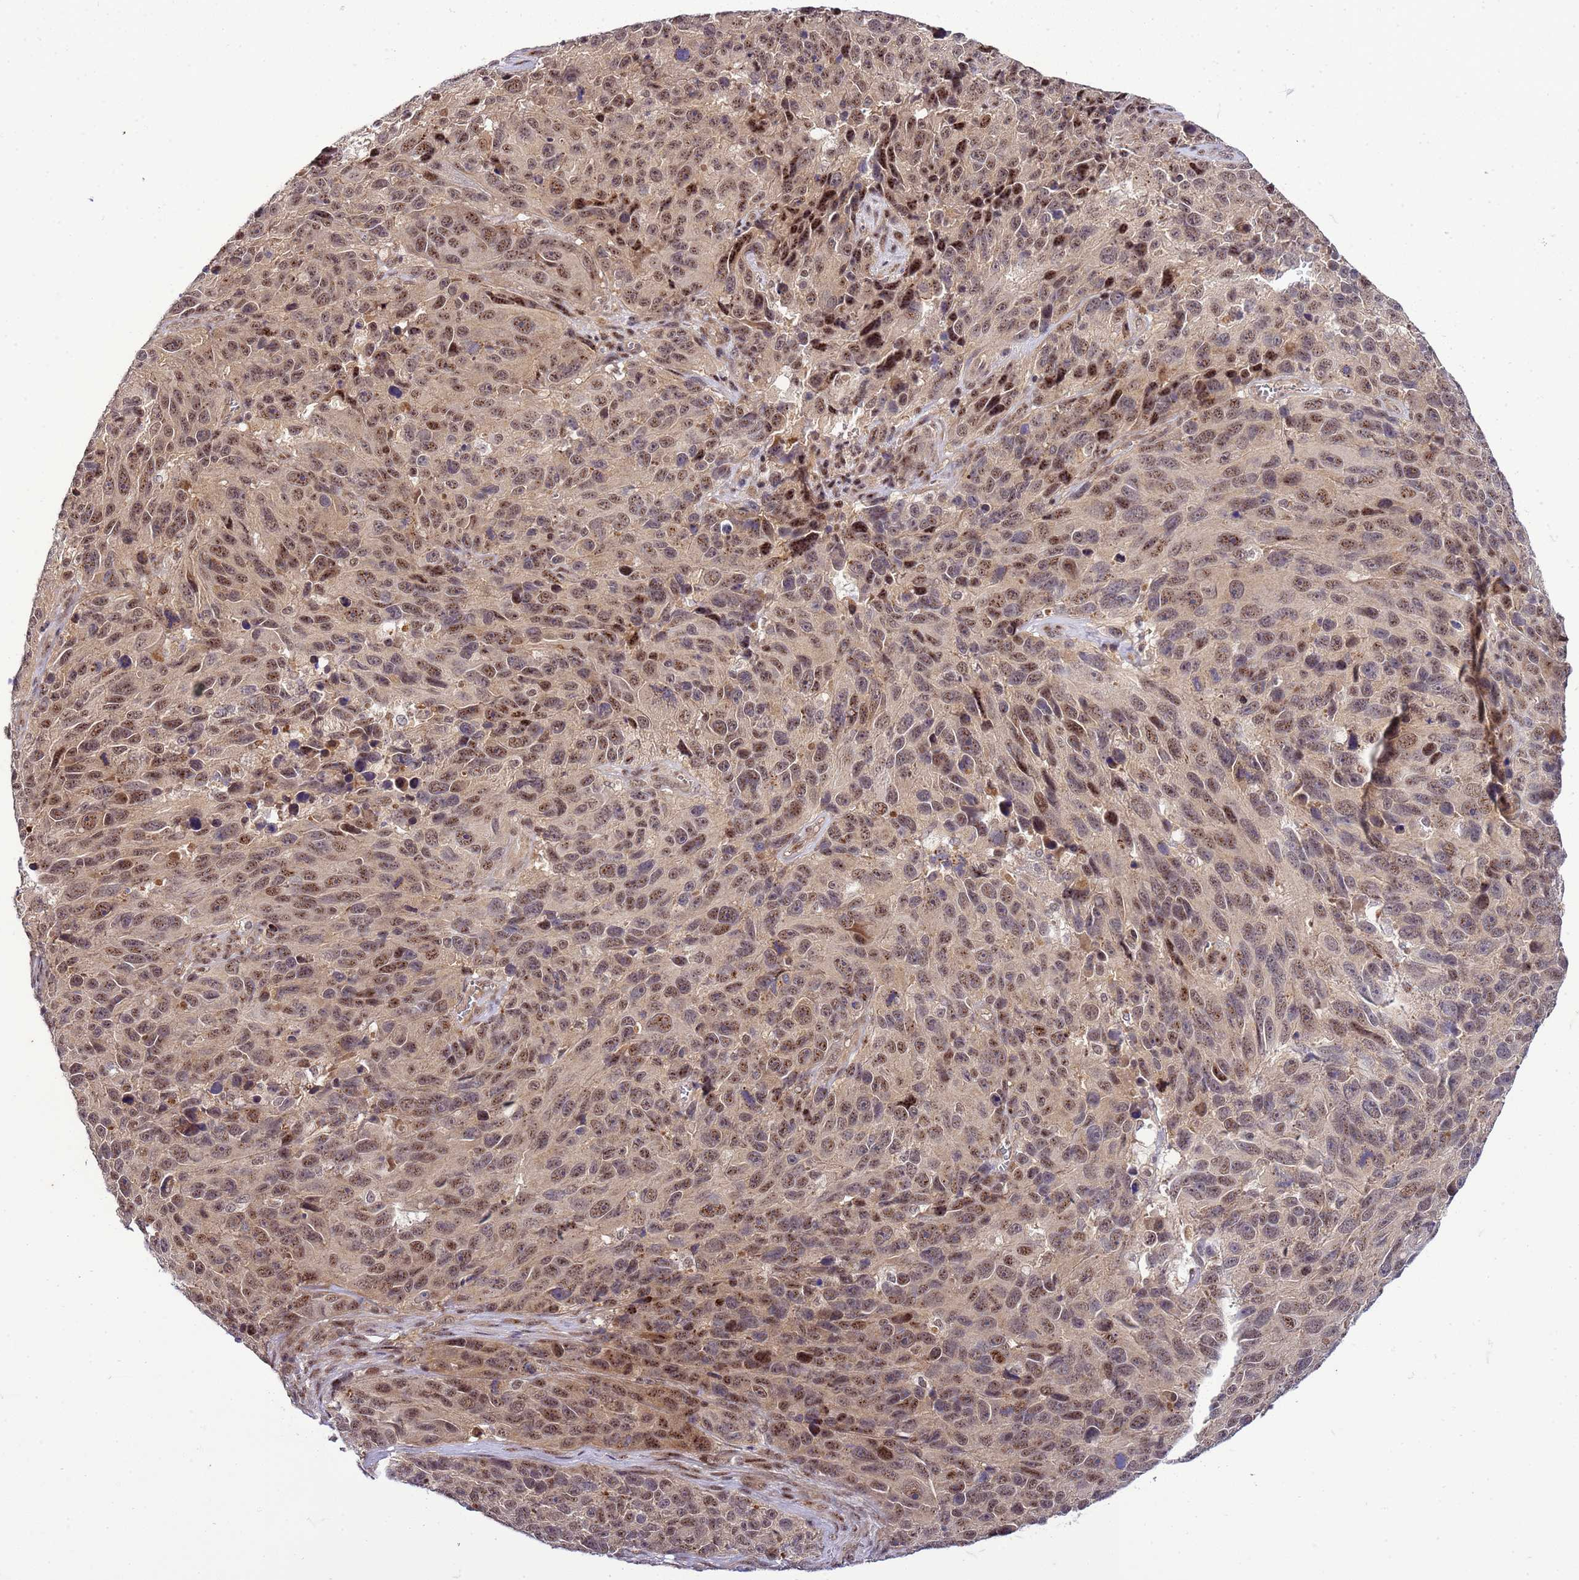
{"staining": {"intensity": "moderate", "quantity": ">75%", "location": "nuclear"}, "tissue": "melanoma", "cell_type": "Tumor cells", "image_type": "cancer", "snomed": [{"axis": "morphology", "description": "Malignant melanoma, NOS"}, {"axis": "topography", "description": "Skin"}], "caption": "Immunohistochemistry (IHC) (DAB (3,3'-diaminobenzidine)) staining of malignant melanoma demonstrates moderate nuclear protein expression in approximately >75% of tumor cells. Immunohistochemistry stains the protein of interest in brown and the nuclei are stained blue.", "gene": "GEN1", "patient": {"sex": "male", "age": 84}}